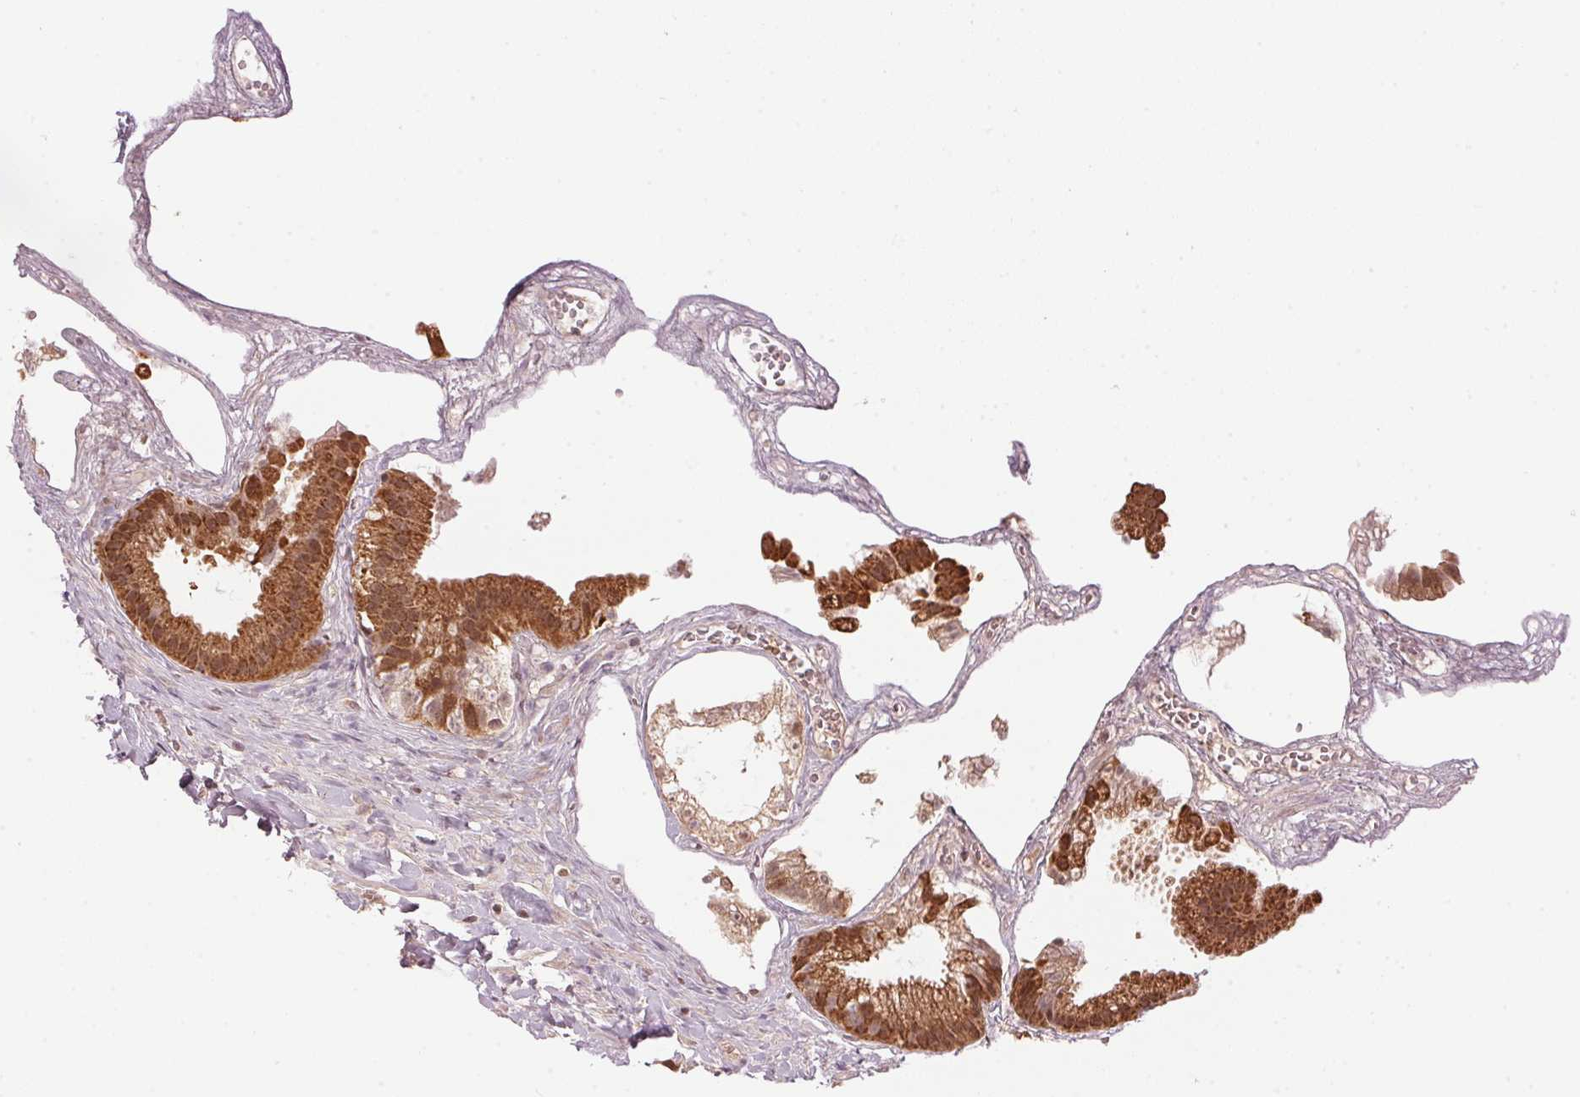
{"staining": {"intensity": "strong", "quantity": ">75%", "location": "cytoplasmic/membranous"}, "tissue": "gallbladder", "cell_type": "Glandular cells", "image_type": "normal", "snomed": [{"axis": "morphology", "description": "Normal tissue, NOS"}, {"axis": "topography", "description": "Gallbladder"}], "caption": "DAB (3,3'-diaminobenzidine) immunohistochemical staining of benign gallbladder displays strong cytoplasmic/membranous protein staining in approximately >75% of glandular cells.", "gene": "ARHGAP6", "patient": {"sex": "female", "age": 63}}